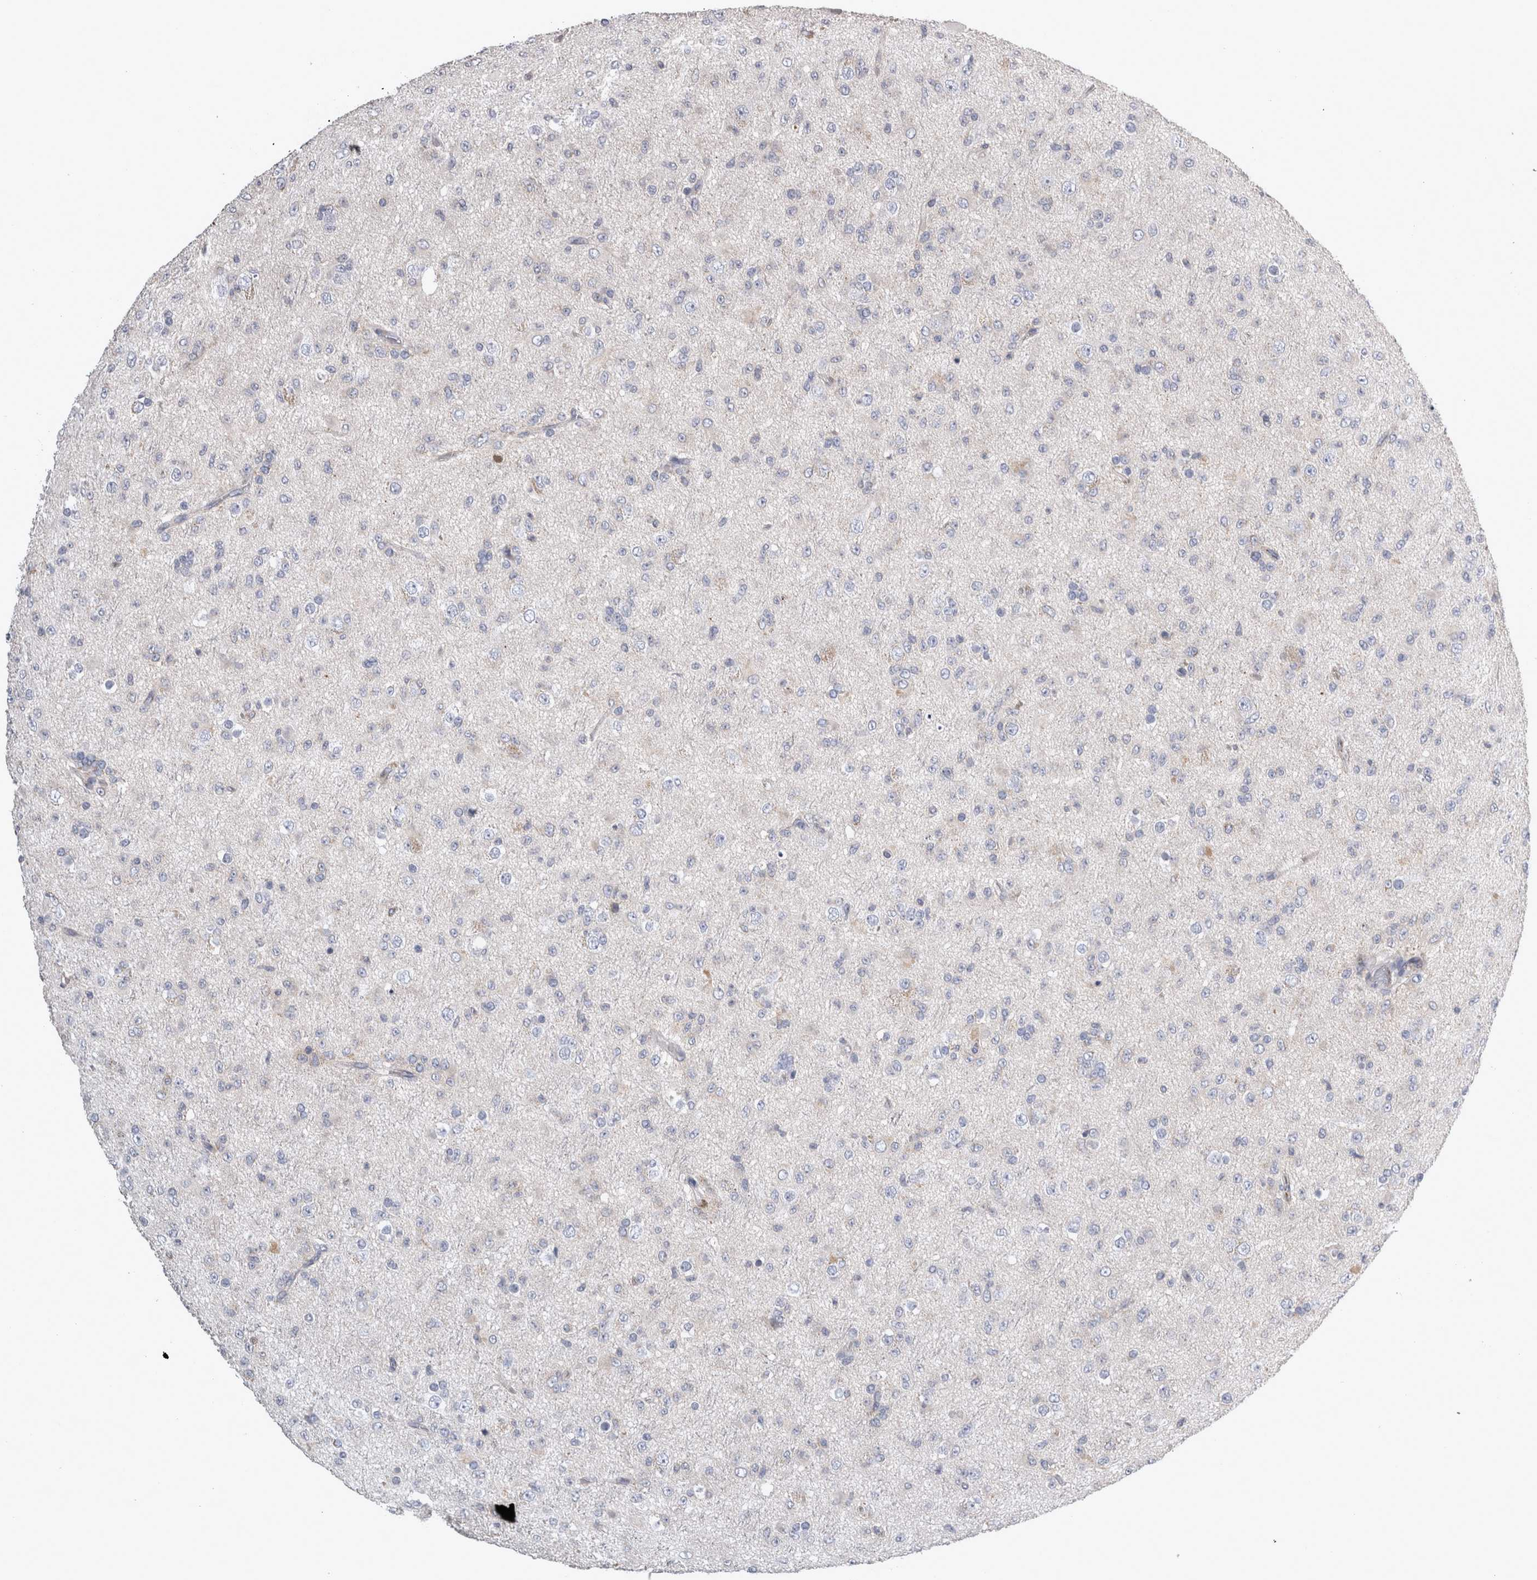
{"staining": {"intensity": "negative", "quantity": "none", "location": "none"}, "tissue": "glioma", "cell_type": "Tumor cells", "image_type": "cancer", "snomed": [{"axis": "morphology", "description": "Glioma, malignant, Low grade"}, {"axis": "topography", "description": "Brain"}], "caption": "Immunohistochemistry (IHC) image of neoplastic tissue: human glioma stained with DAB demonstrates no significant protein staining in tumor cells.", "gene": "TCAP", "patient": {"sex": "male", "age": 65}}